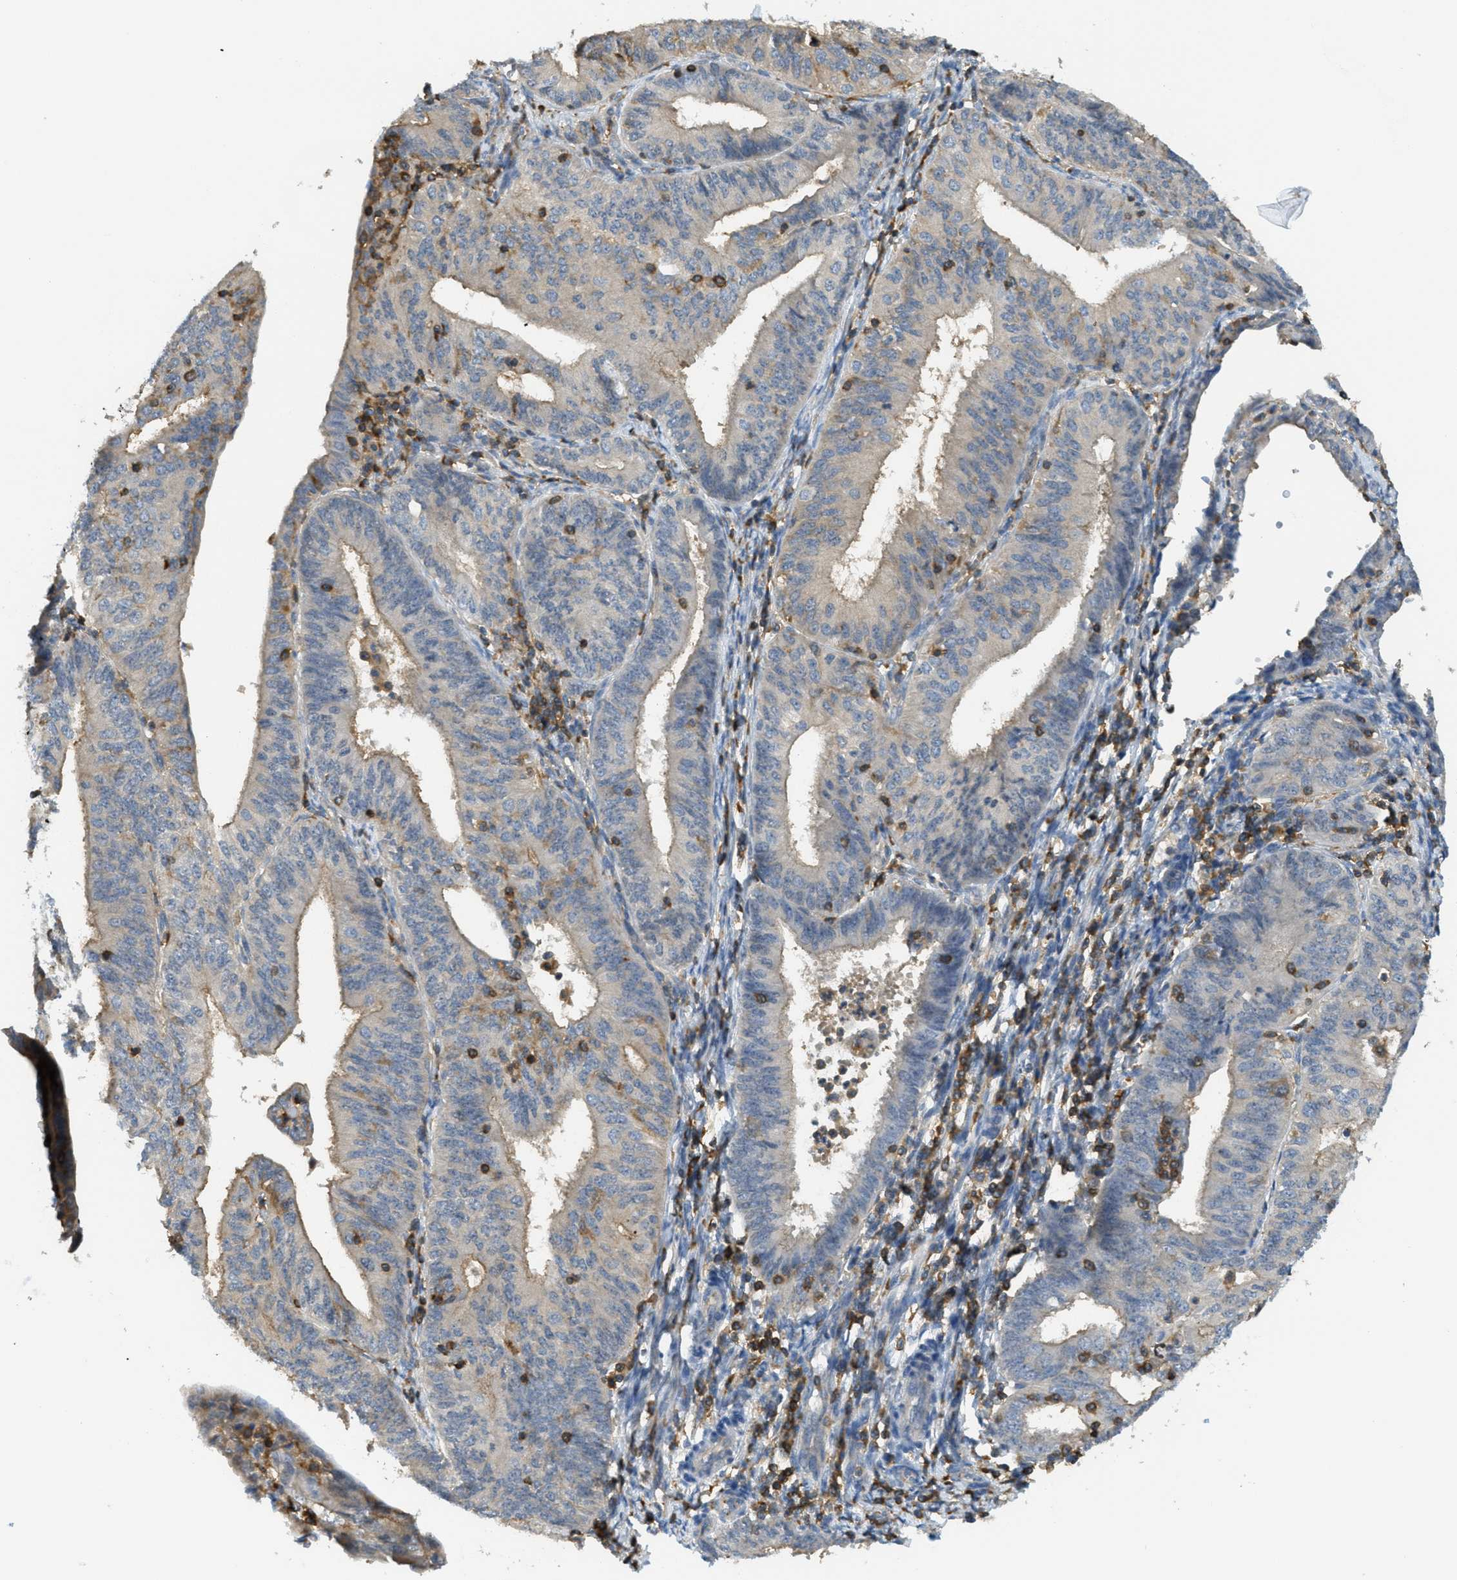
{"staining": {"intensity": "weak", "quantity": ">75%", "location": "cytoplasmic/membranous"}, "tissue": "endometrial cancer", "cell_type": "Tumor cells", "image_type": "cancer", "snomed": [{"axis": "morphology", "description": "Adenocarcinoma, NOS"}, {"axis": "topography", "description": "Endometrium"}], "caption": "Immunohistochemical staining of endometrial adenocarcinoma exhibits low levels of weak cytoplasmic/membranous positivity in about >75% of tumor cells.", "gene": "GRIK2", "patient": {"sex": "female", "age": 58}}